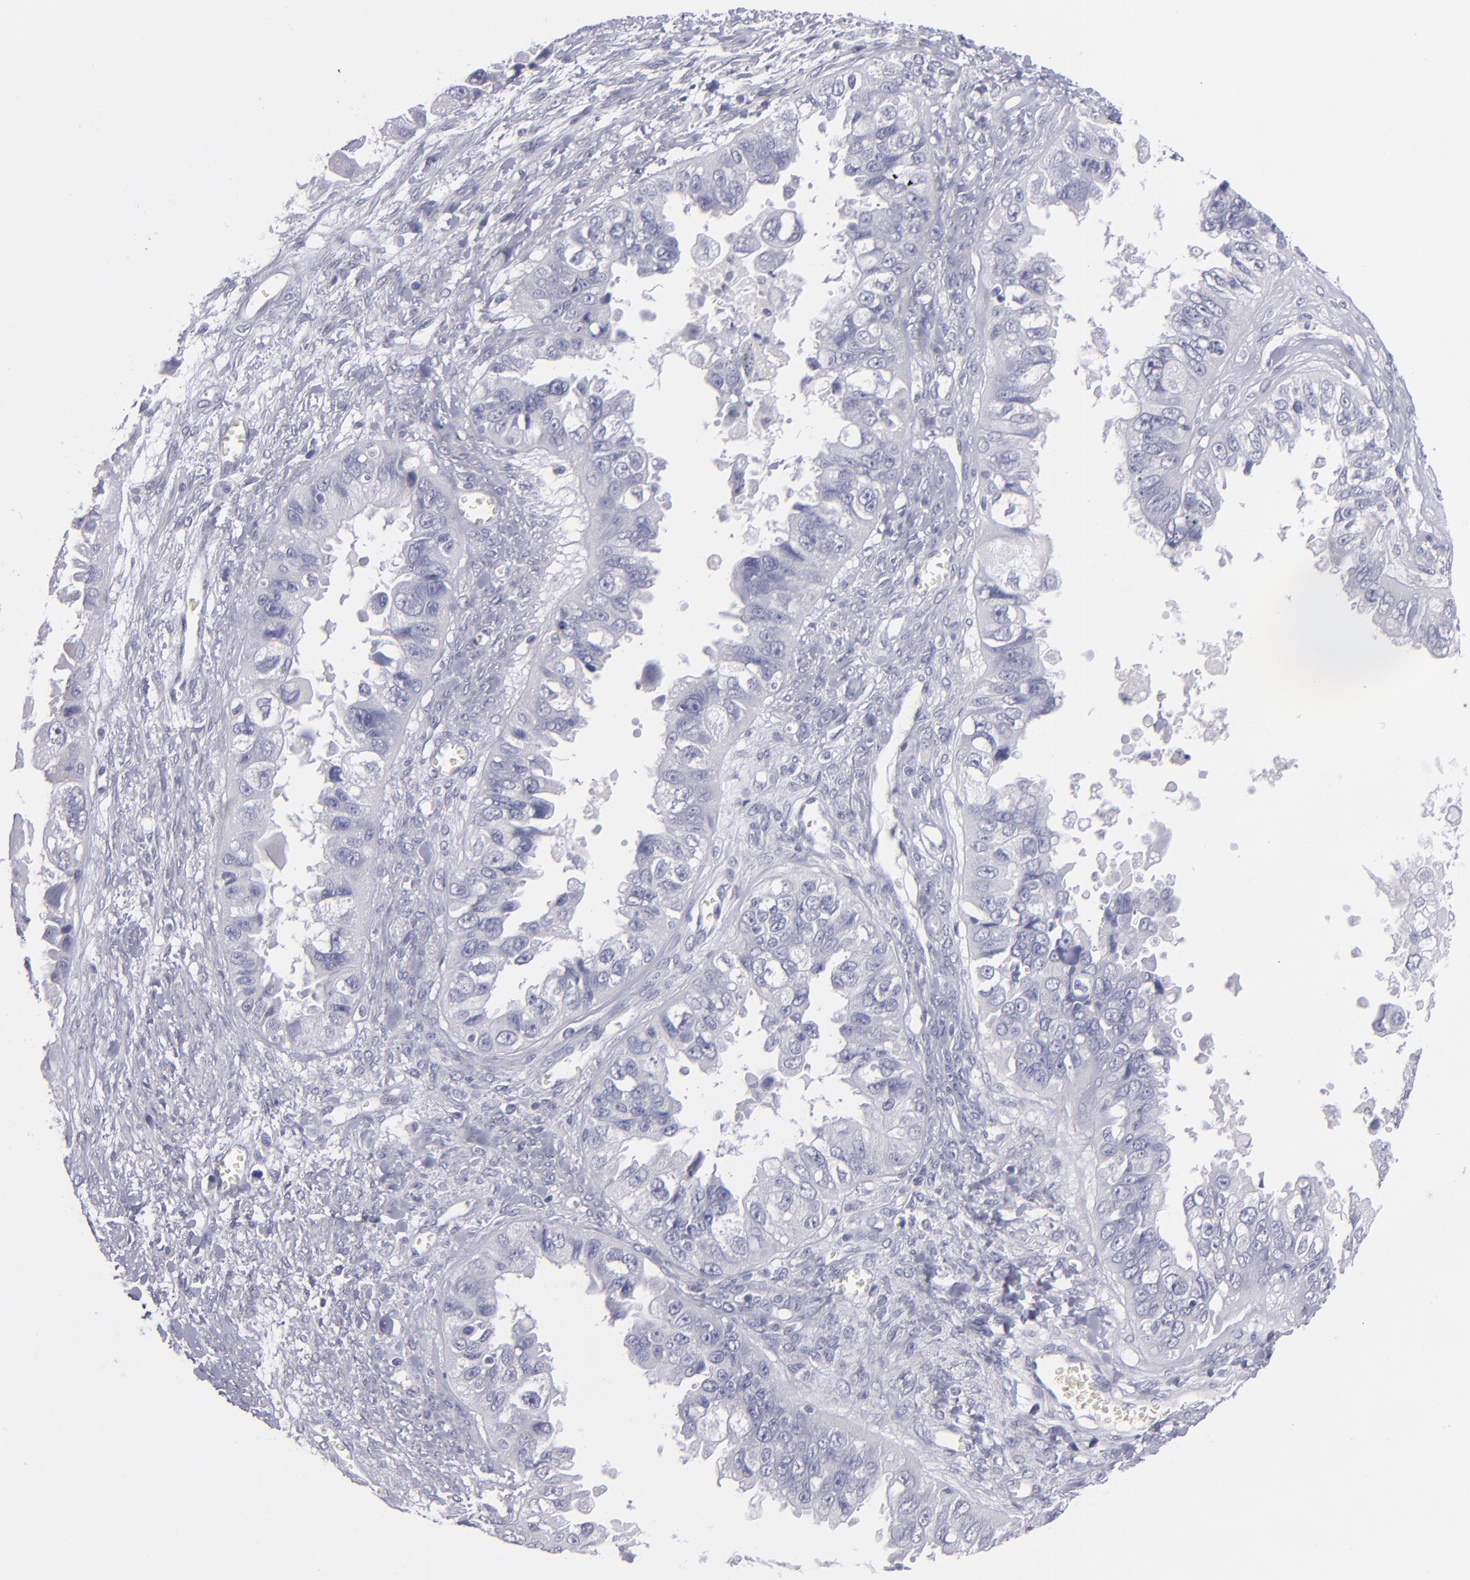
{"staining": {"intensity": "negative", "quantity": "none", "location": "none"}, "tissue": "ovarian cancer", "cell_type": "Tumor cells", "image_type": "cancer", "snomed": [{"axis": "morphology", "description": "Carcinoma, endometroid"}, {"axis": "topography", "description": "Ovary"}], "caption": "Tumor cells show no significant protein positivity in endometroid carcinoma (ovarian). The staining was performed using DAB (3,3'-diaminobenzidine) to visualize the protein expression in brown, while the nuclei were stained in blue with hematoxylin (Magnification: 20x).", "gene": "MYH11", "patient": {"sex": "female", "age": 85}}